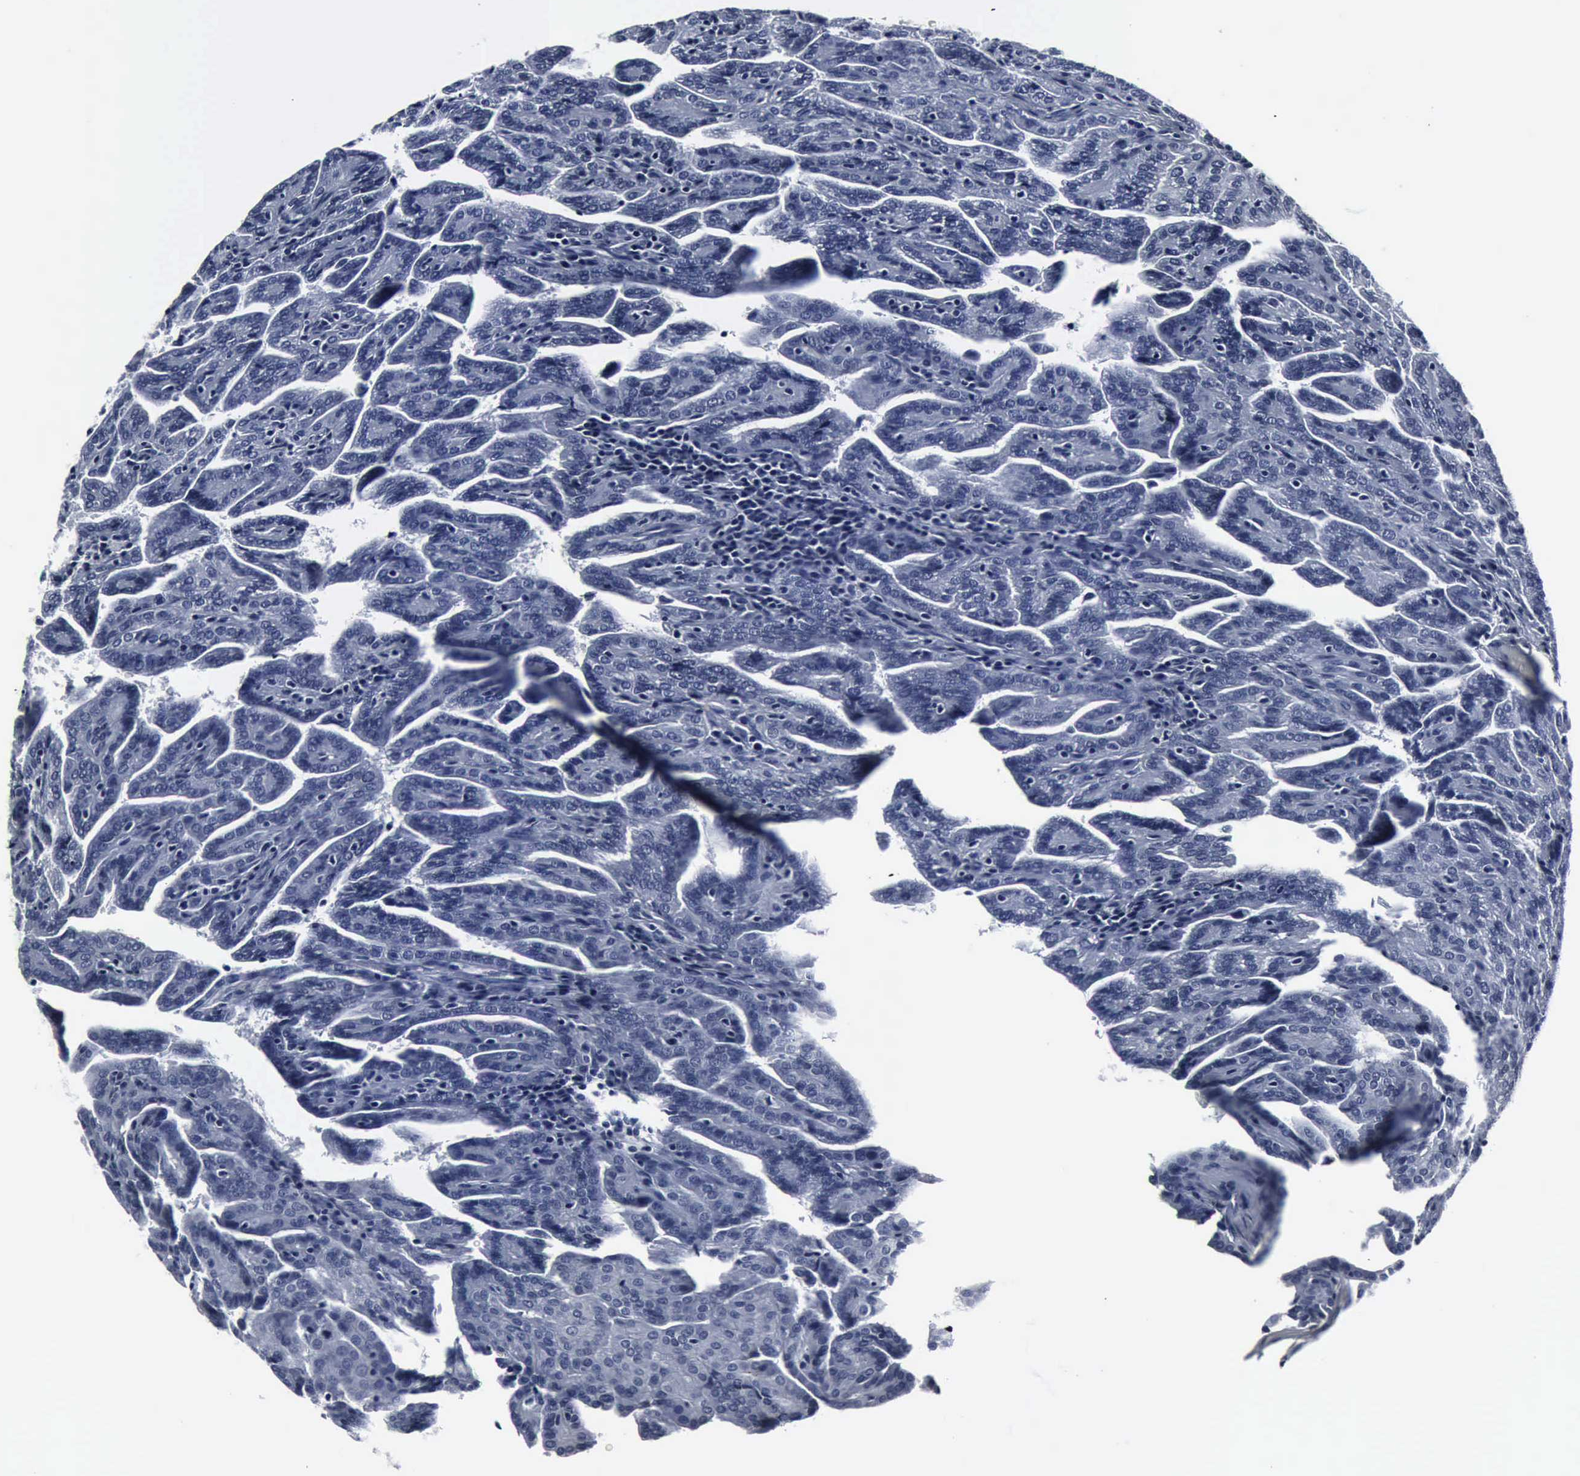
{"staining": {"intensity": "negative", "quantity": "none", "location": "none"}, "tissue": "renal cancer", "cell_type": "Tumor cells", "image_type": "cancer", "snomed": [{"axis": "morphology", "description": "Adenocarcinoma, NOS"}, {"axis": "topography", "description": "Kidney"}], "caption": "Immunohistochemistry image of neoplastic tissue: human renal adenocarcinoma stained with DAB (3,3'-diaminobenzidine) reveals no significant protein expression in tumor cells.", "gene": "SNAP25", "patient": {"sex": "male", "age": 61}}